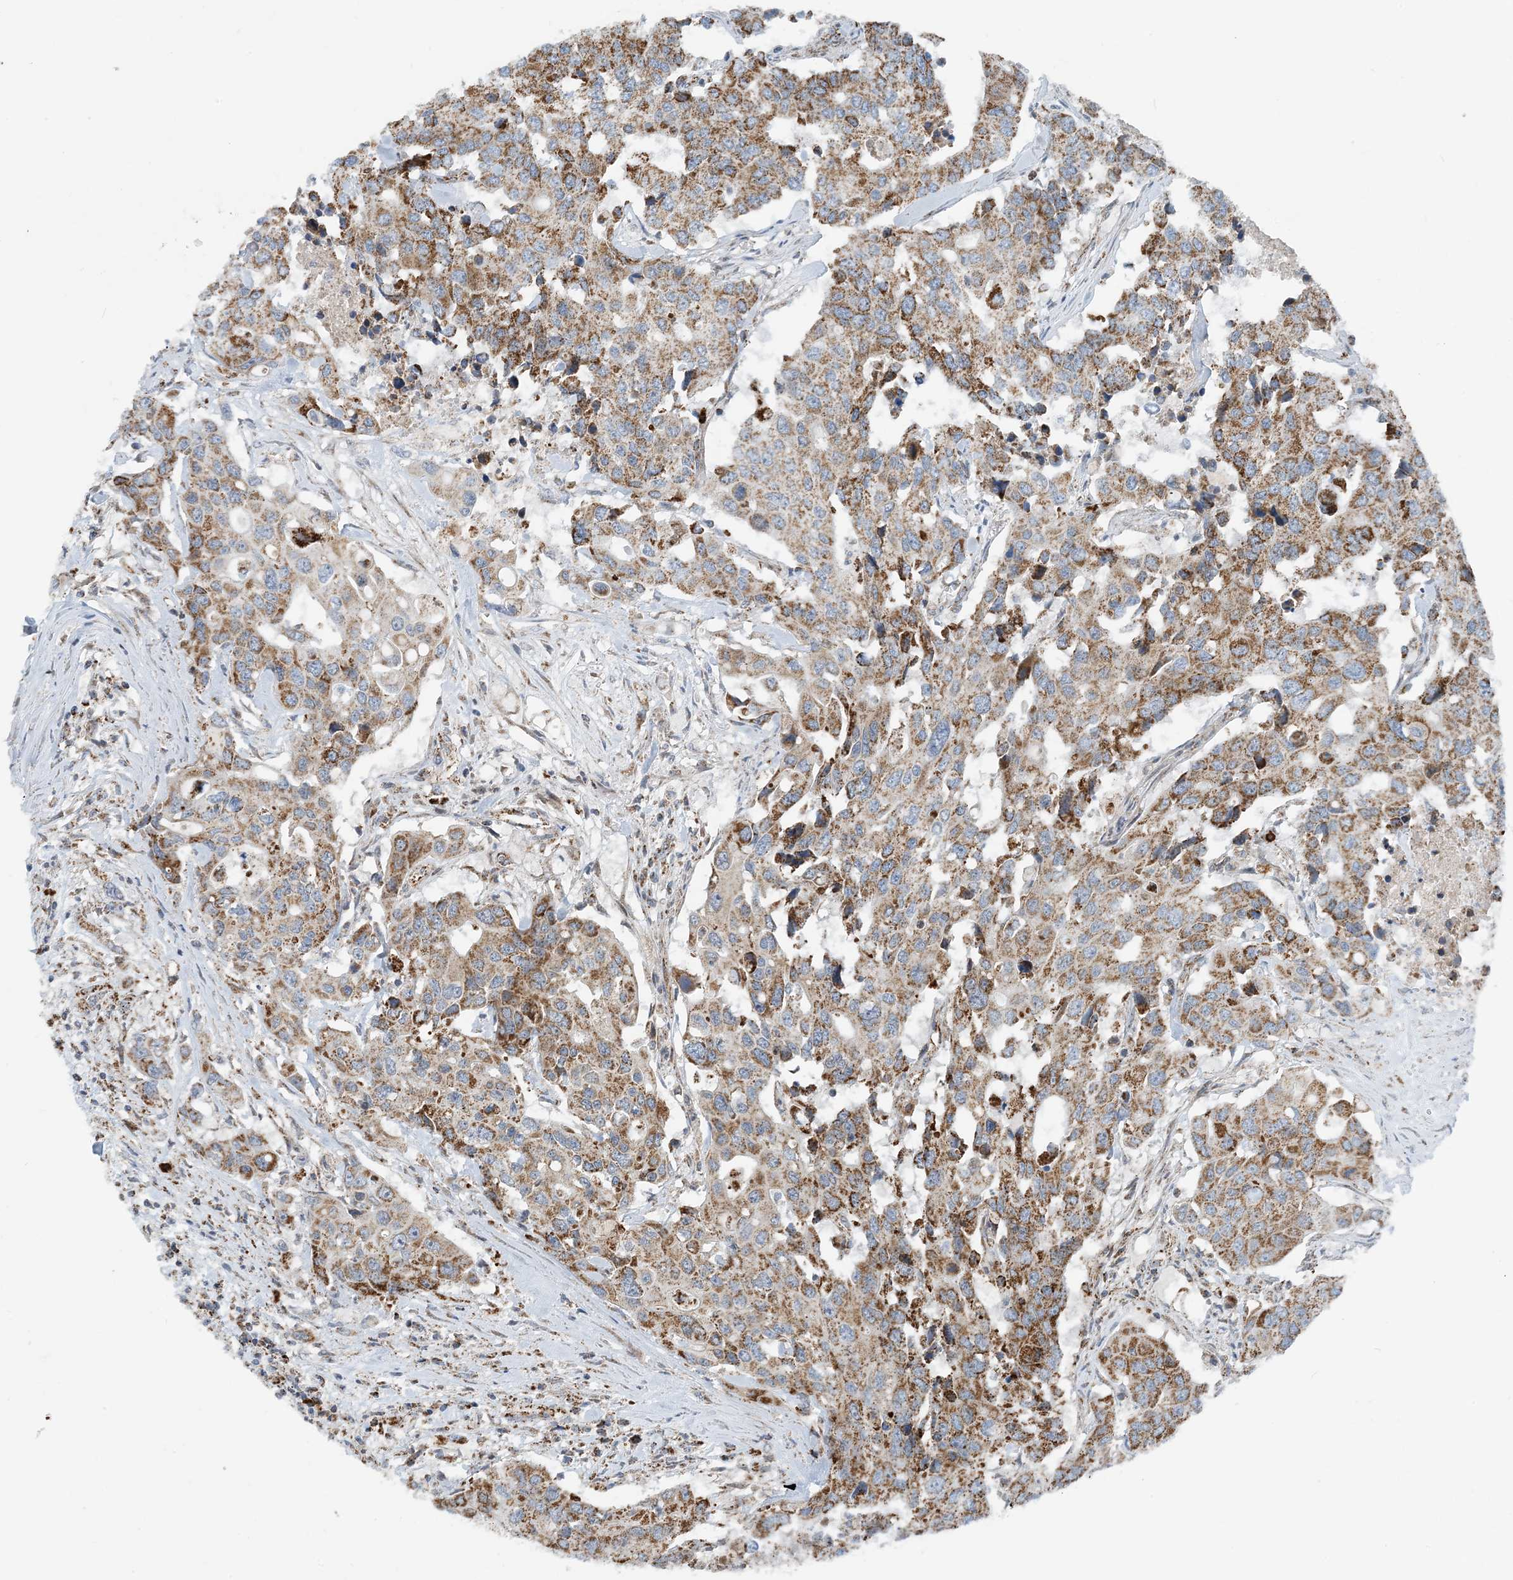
{"staining": {"intensity": "moderate", "quantity": ">75%", "location": "cytoplasmic/membranous"}, "tissue": "colorectal cancer", "cell_type": "Tumor cells", "image_type": "cancer", "snomed": [{"axis": "morphology", "description": "Adenocarcinoma, NOS"}, {"axis": "topography", "description": "Colon"}], "caption": "There is medium levels of moderate cytoplasmic/membranous expression in tumor cells of colorectal cancer, as demonstrated by immunohistochemical staining (brown color).", "gene": "PCDHGA1", "patient": {"sex": "male", "age": 77}}